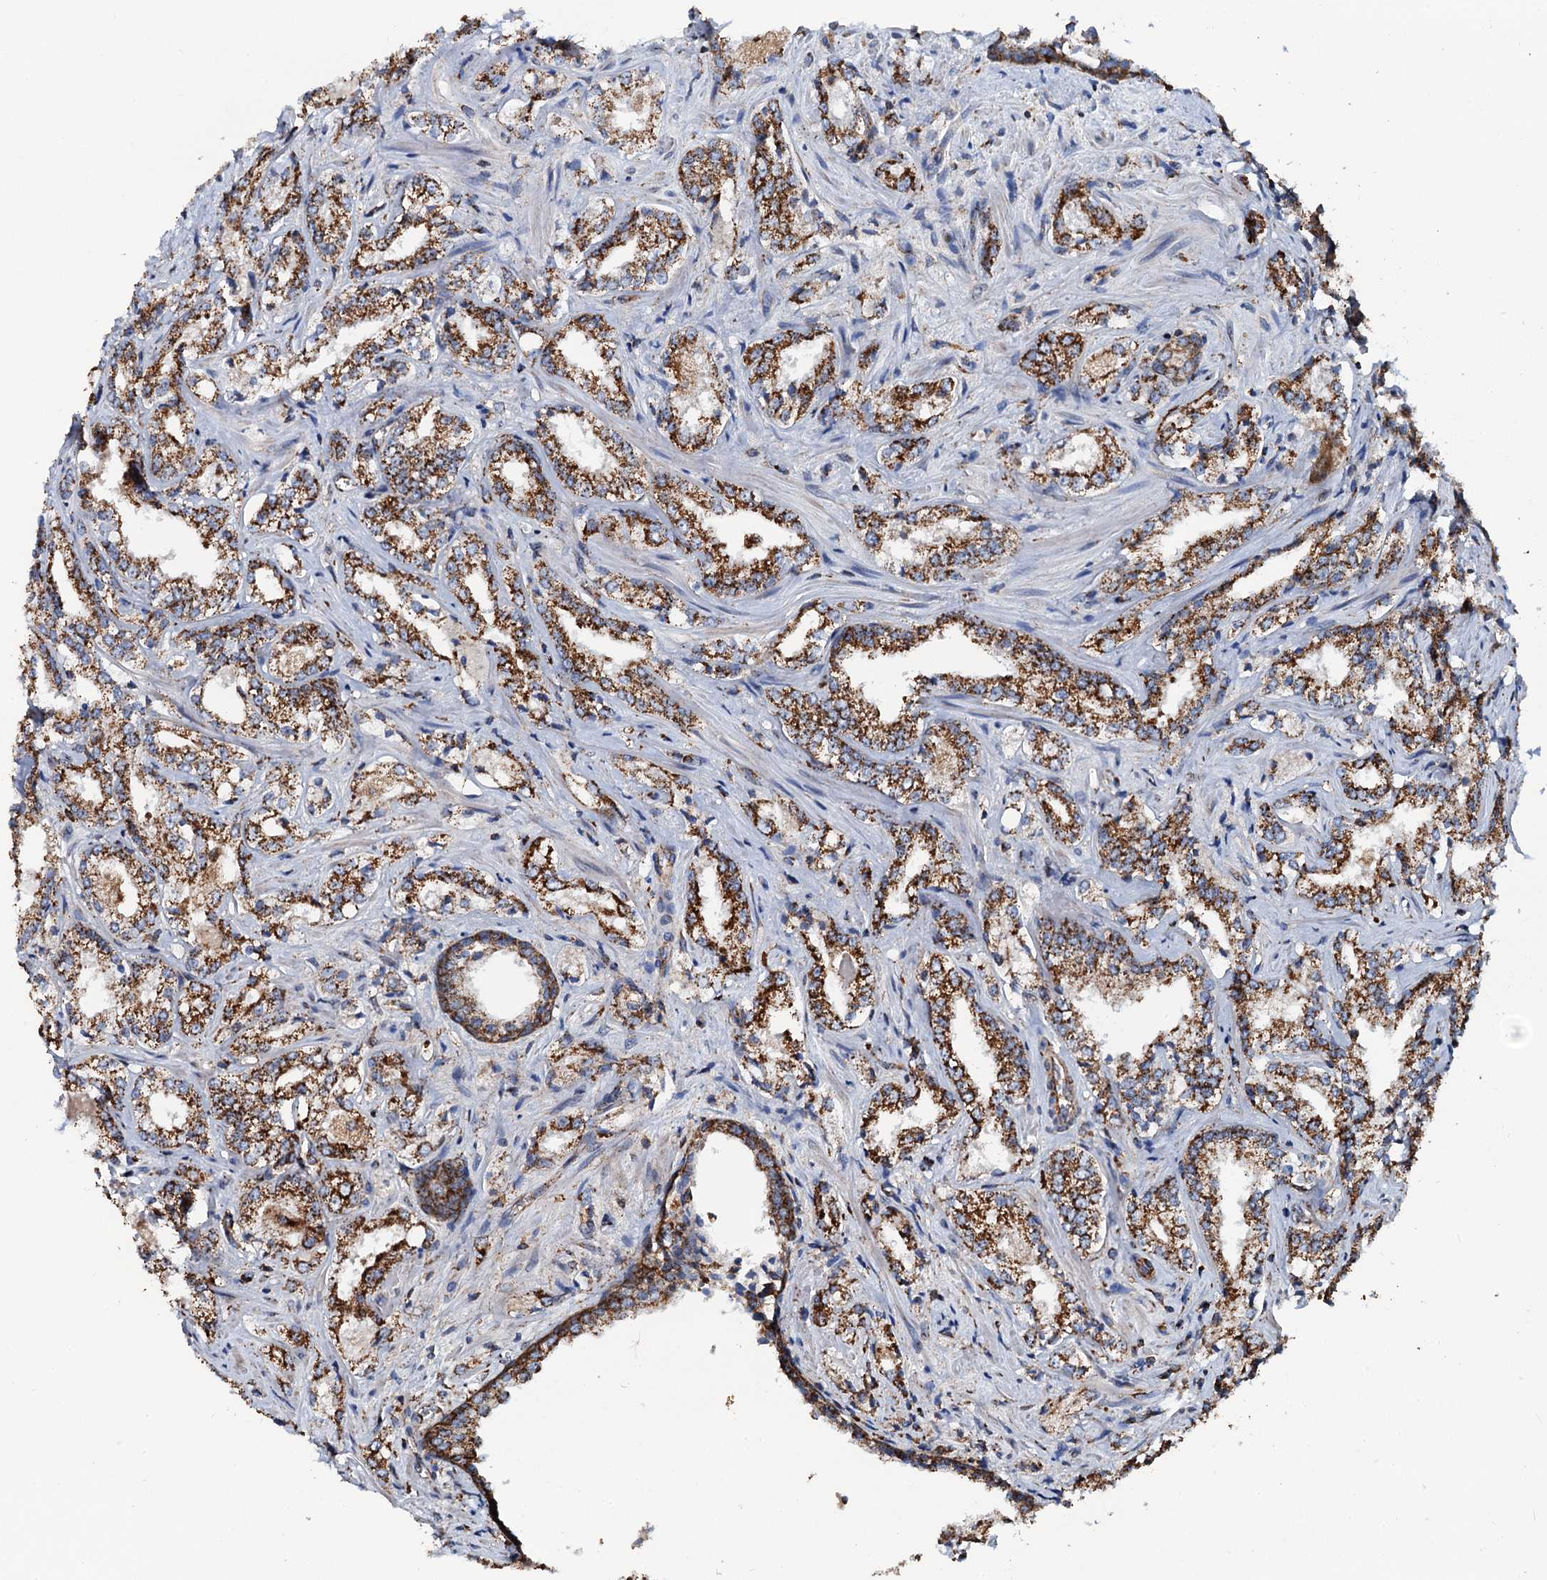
{"staining": {"intensity": "strong", "quantity": ">75%", "location": "cytoplasmic/membranous"}, "tissue": "prostate cancer", "cell_type": "Tumor cells", "image_type": "cancer", "snomed": [{"axis": "morphology", "description": "Adenocarcinoma, Low grade"}, {"axis": "topography", "description": "Prostate"}], "caption": "A high amount of strong cytoplasmic/membranous staining is seen in approximately >75% of tumor cells in prostate cancer (adenocarcinoma (low-grade)) tissue. The staining was performed using DAB to visualize the protein expression in brown, while the nuclei were stained in blue with hematoxylin (Magnification: 20x).", "gene": "AAGAB", "patient": {"sex": "male", "age": 47}}